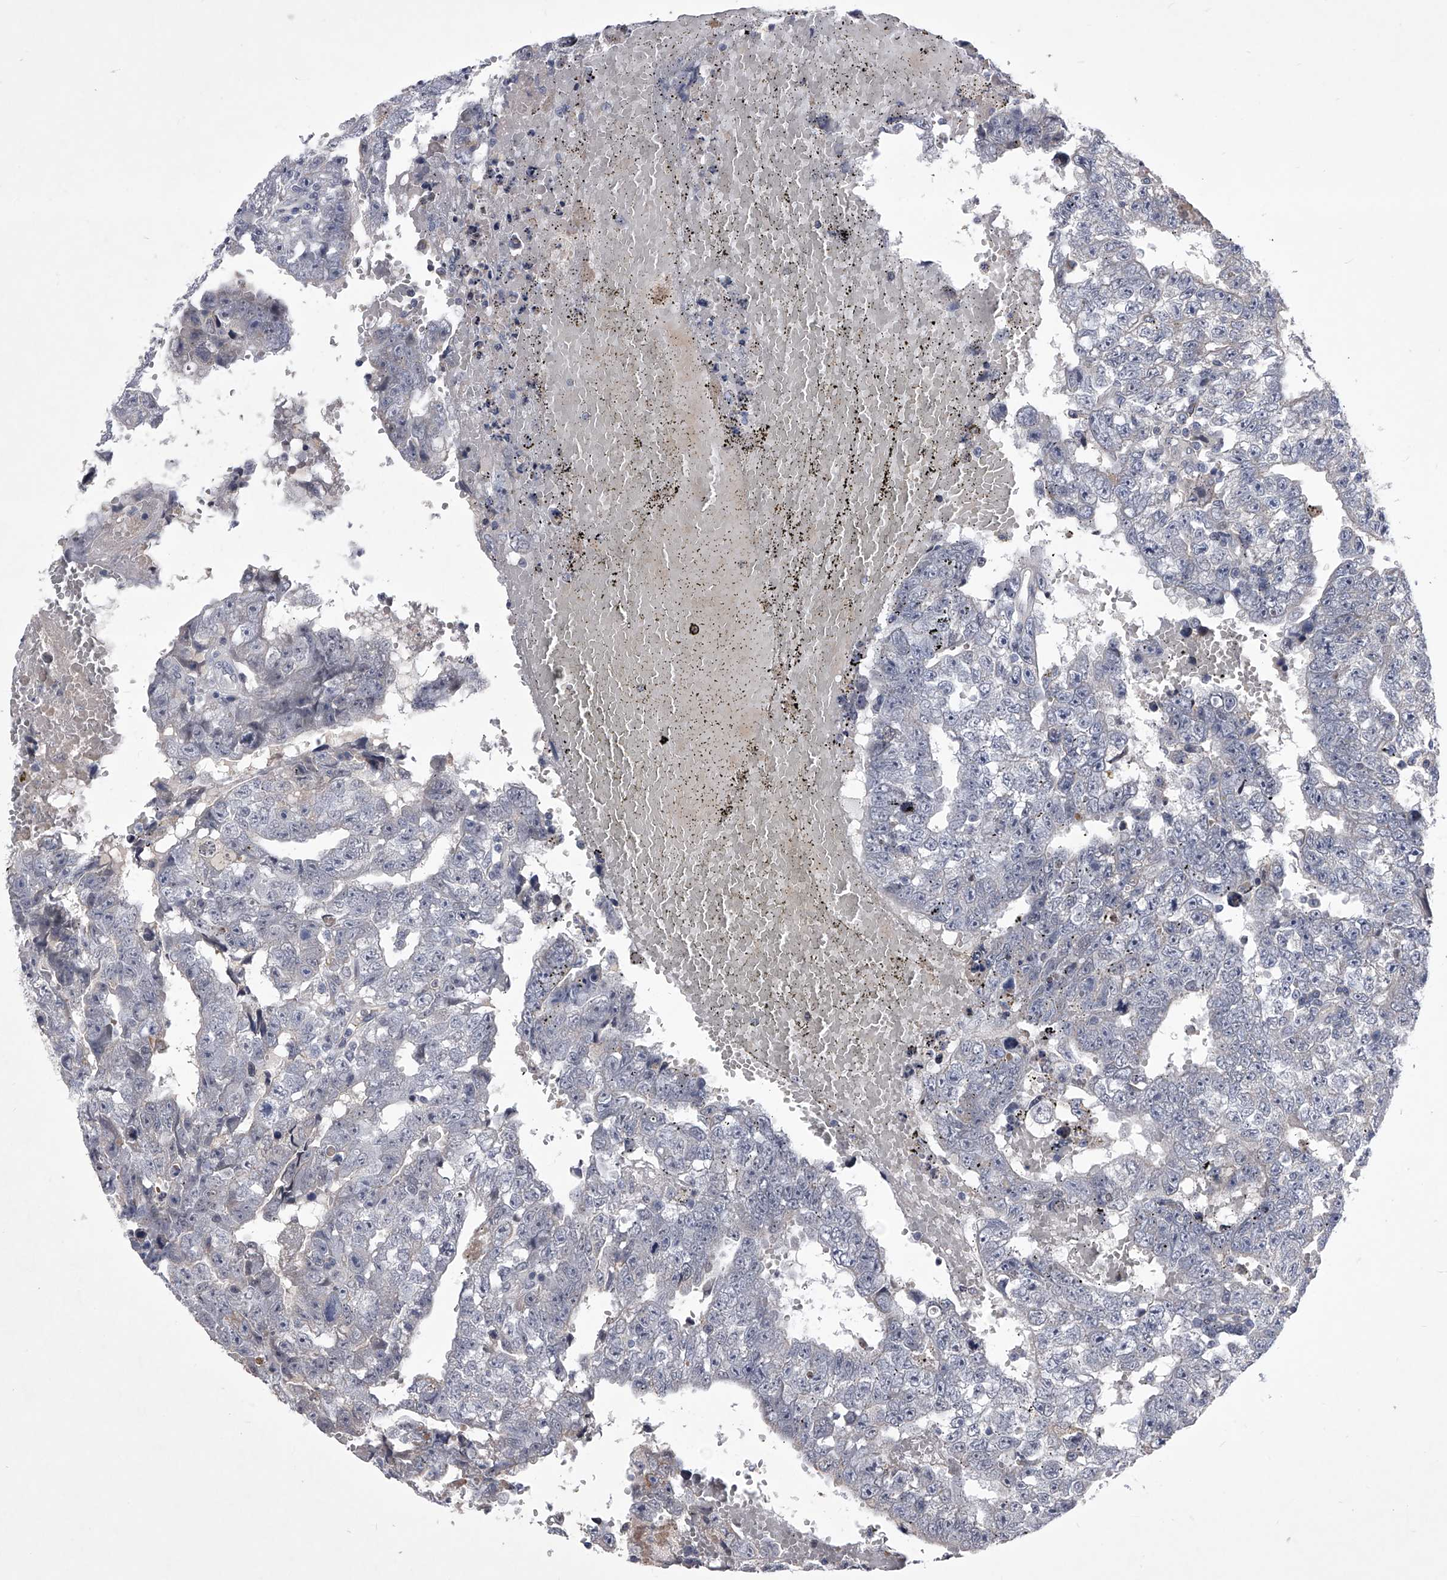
{"staining": {"intensity": "negative", "quantity": "none", "location": "none"}, "tissue": "testis cancer", "cell_type": "Tumor cells", "image_type": "cancer", "snomed": [{"axis": "morphology", "description": "Carcinoma, Embryonal, NOS"}, {"axis": "topography", "description": "Testis"}], "caption": "Tumor cells are negative for protein expression in human testis embryonal carcinoma. (IHC, brightfield microscopy, high magnification).", "gene": "ZNF76", "patient": {"sex": "male", "age": 25}}